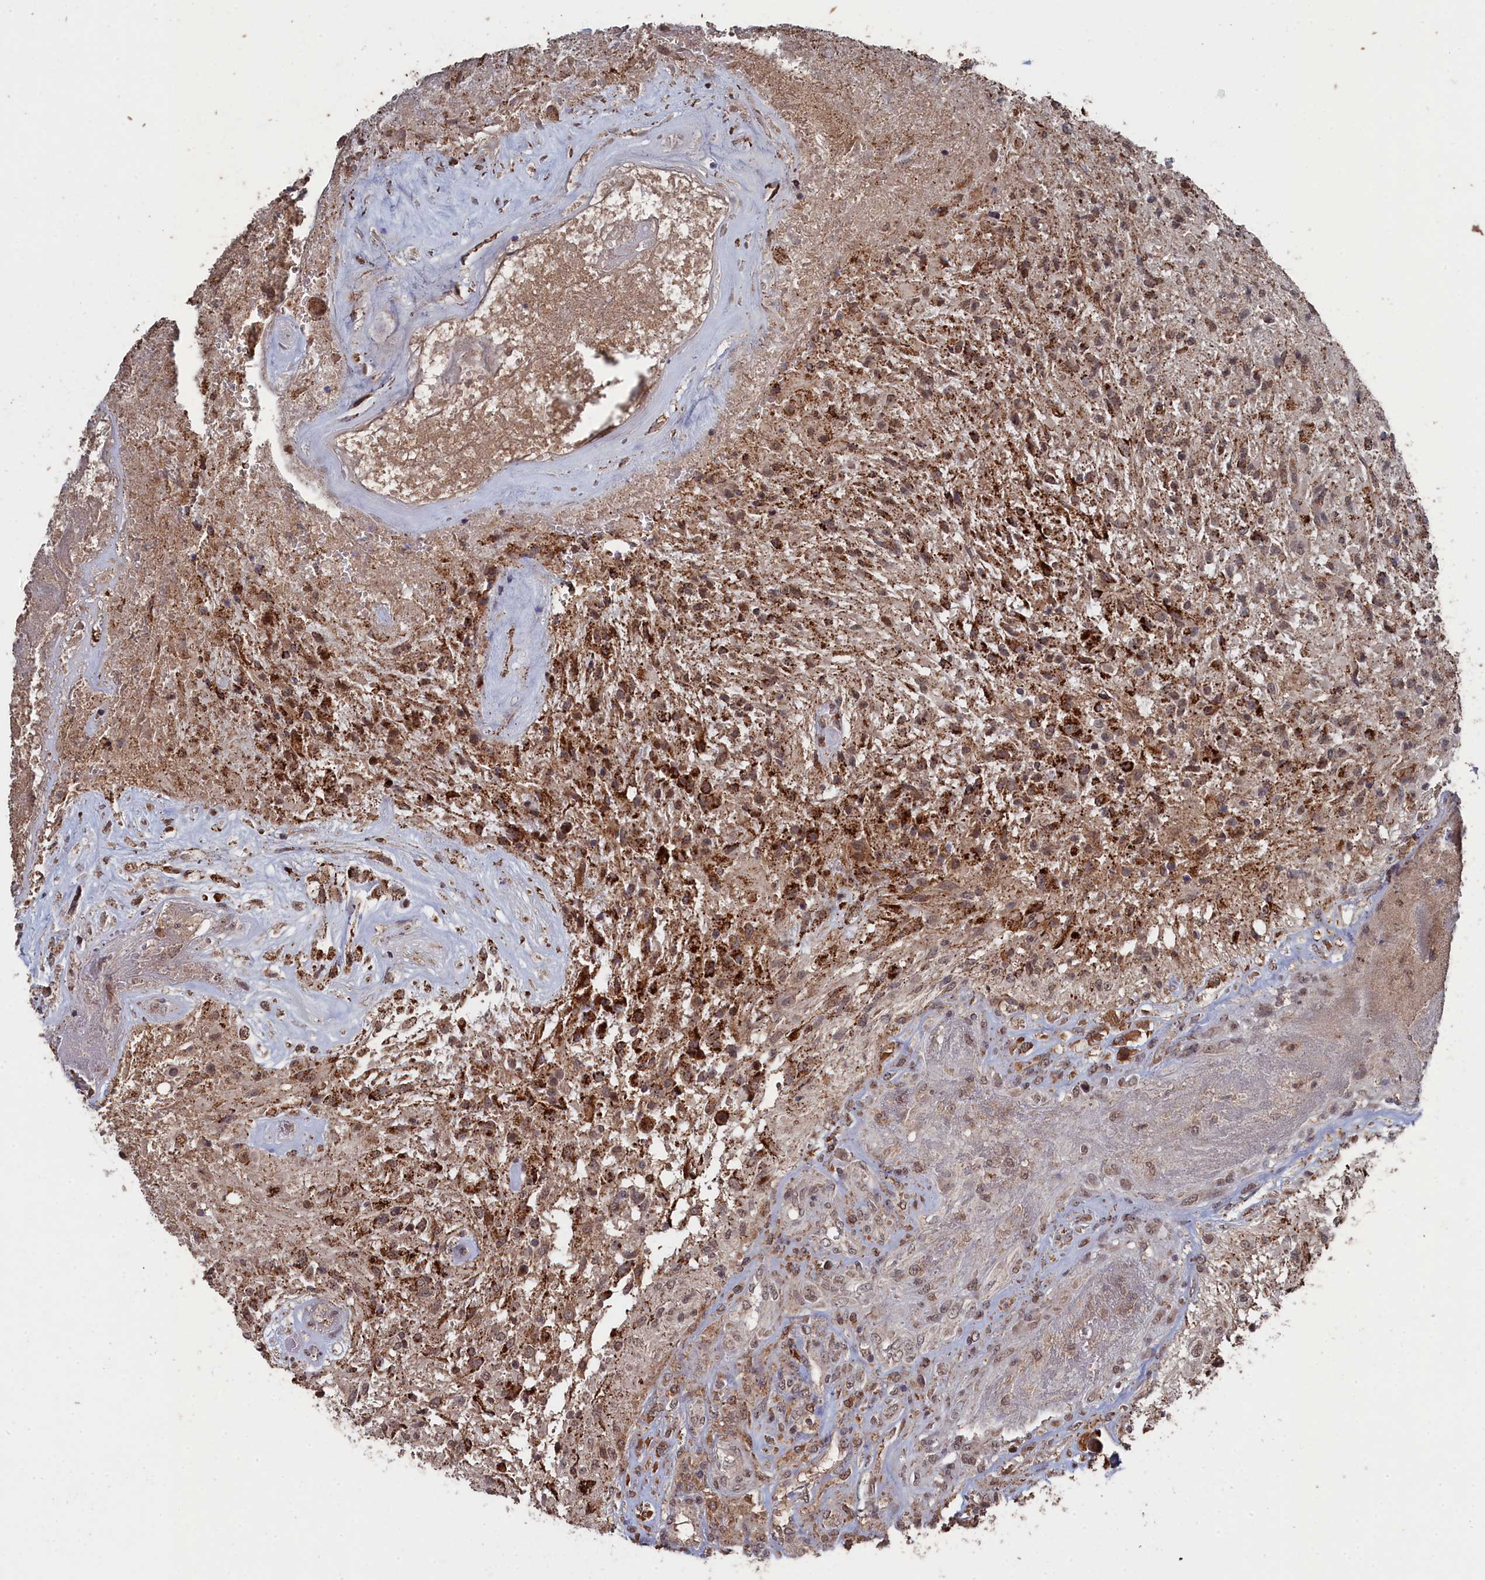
{"staining": {"intensity": "moderate", "quantity": "25%-75%", "location": "cytoplasmic/membranous"}, "tissue": "glioma", "cell_type": "Tumor cells", "image_type": "cancer", "snomed": [{"axis": "morphology", "description": "Glioma, malignant, High grade"}, {"axis": "topography", "description": "Brain"}], "caption": "Human high-grade glioma (malignant) stained with a brown dye demonstrates moderate cytoplasmic/membranous positive staining in approximately 25%-75% of tumor cells.", "gene": "CEACAM21", "patient": {"sex": "male", "age": 56}}